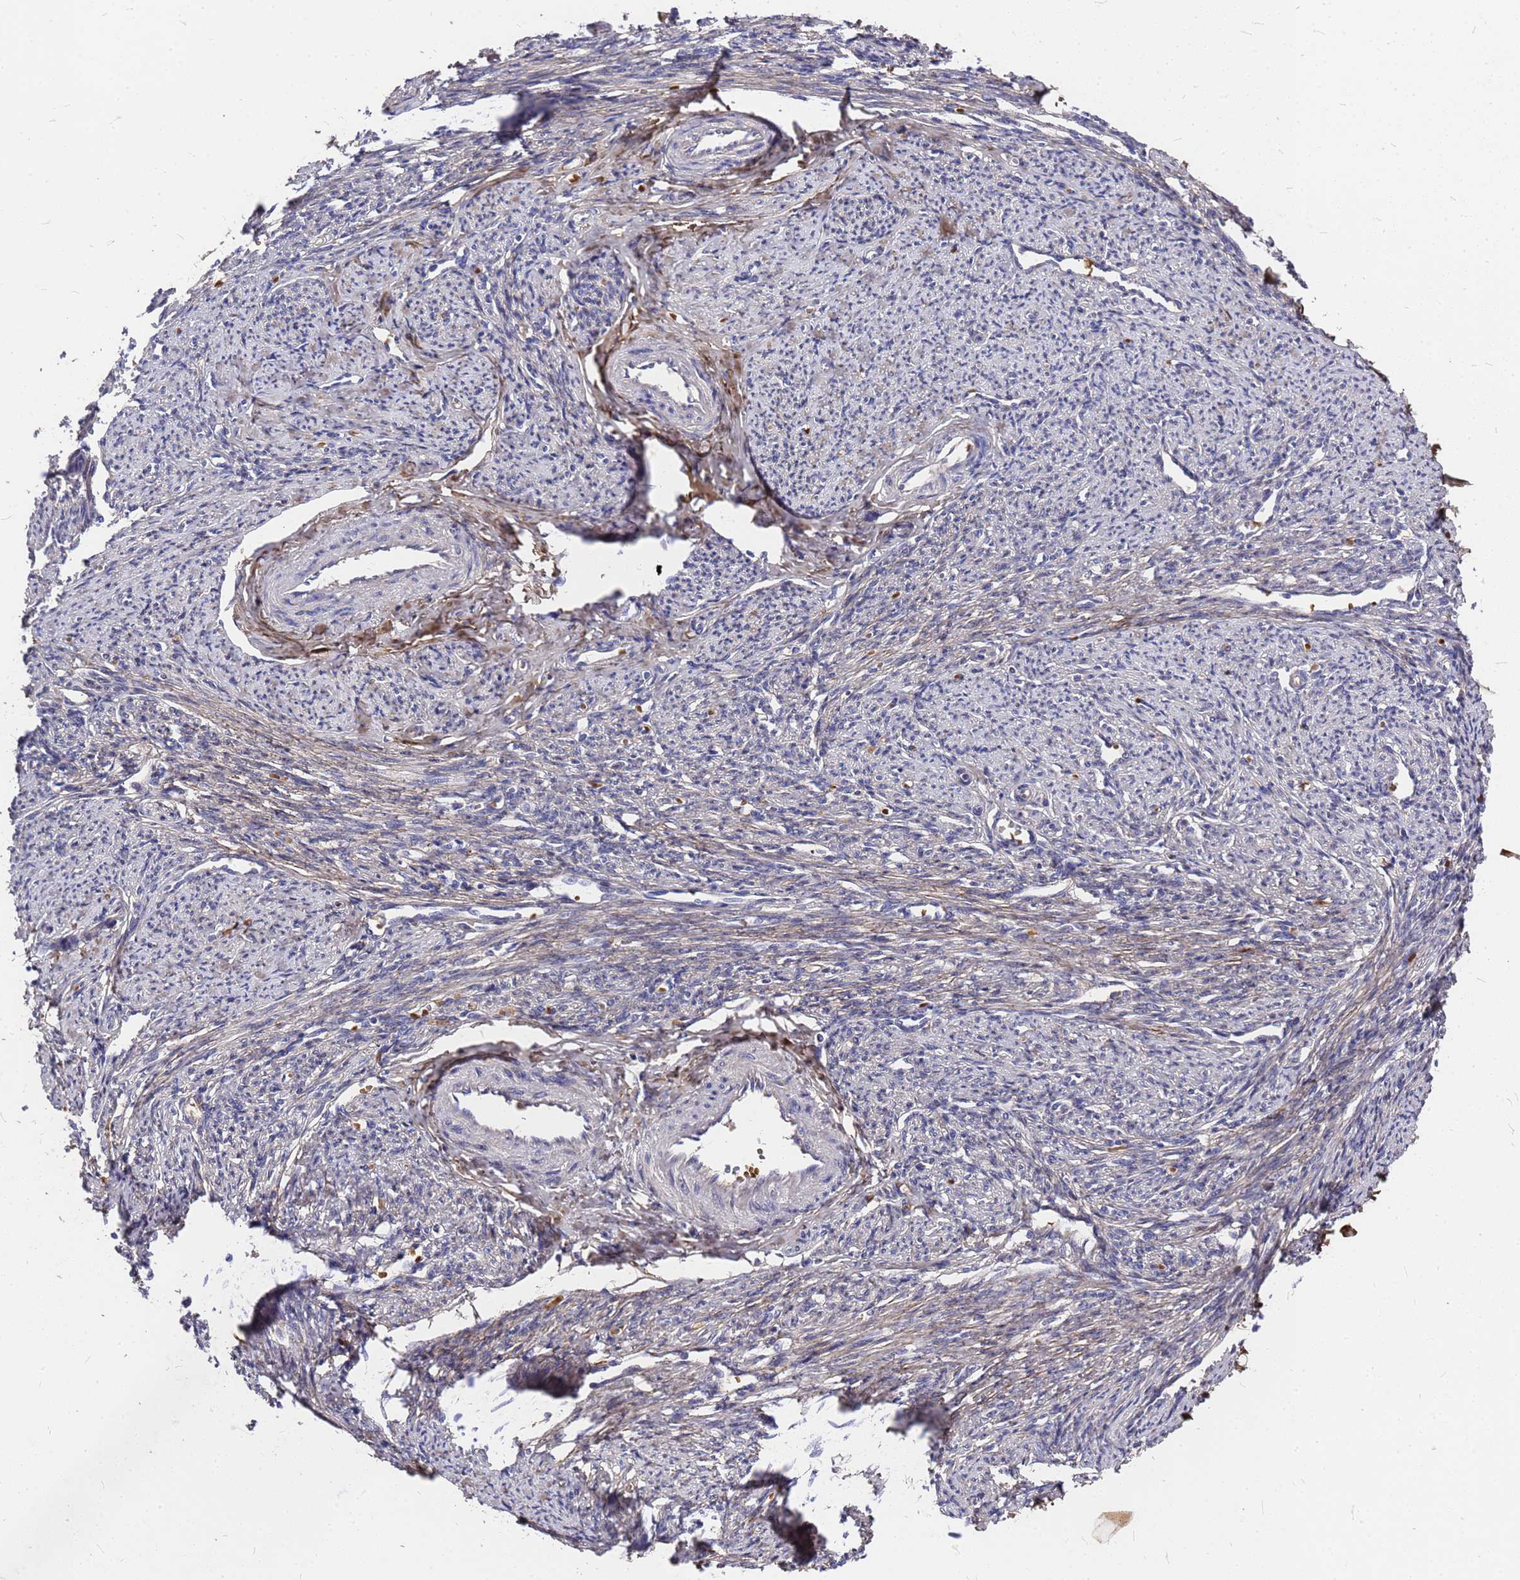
{"staining": {"intensity": "moderate", "quantity": "<25%", "location": "cytoplasmic/membranous"}, "tissue": "smooth muscle", "cell_type": "Smooth muscle cells", "image_type": "normal", "snomed": [{"axis": "morphology", "description": "Normal tissue, NOS"}, {"axis": "topography", "description": "Smooth muscle"}, {"axis": "topography", "description": "Uterus"}], "caption": "Immunohistochemical staining of normal smooth muscle shows low levels of moderate cytoplasmic/membranous expression in approximately <25% of smooth muscle cells.", "gene": "ZNF717", "patient": {"sex": "female", "age": 59}}